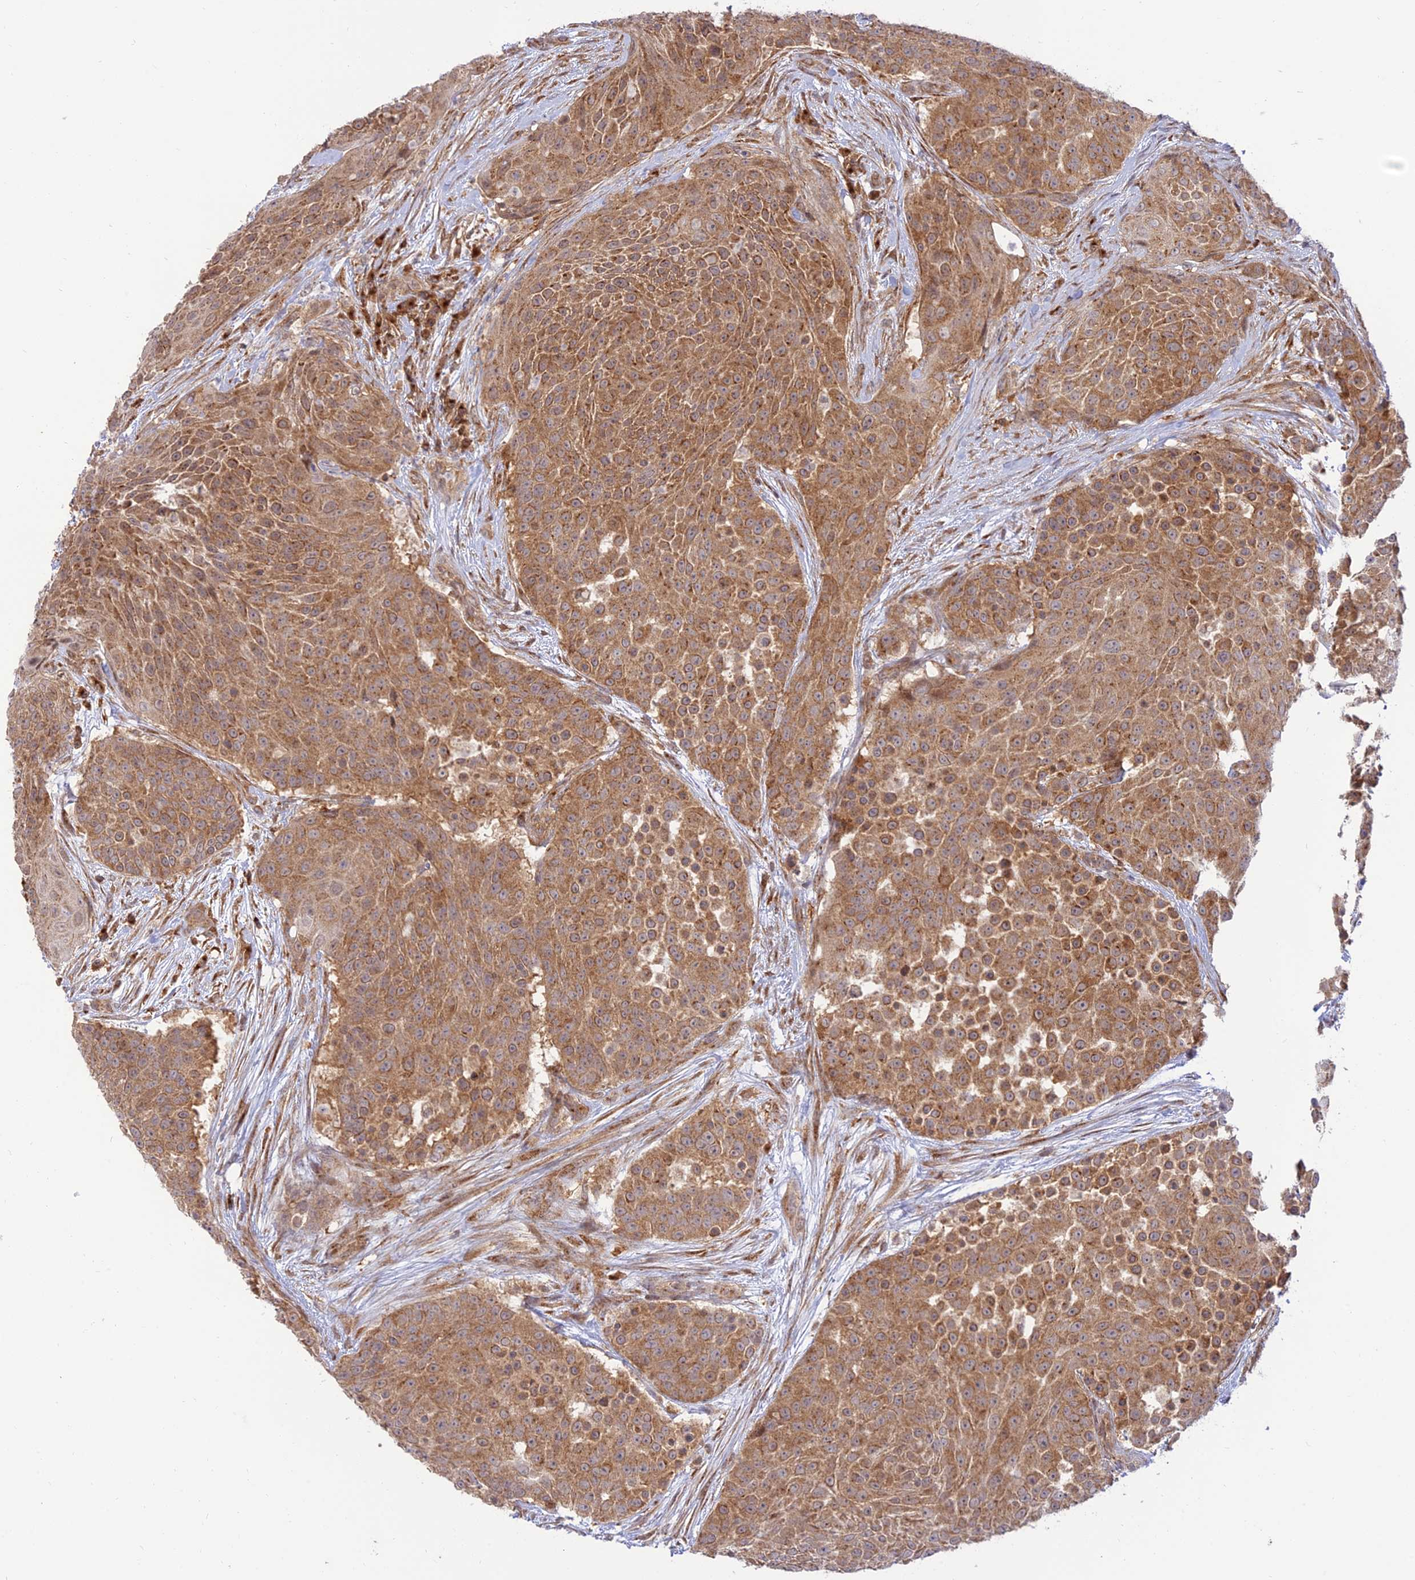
{"staining": {"intensity": "moderate", "quantity": ">75%", "location": "cytoplasmic/membranous"}, "tissue": "urothelial cancer", "cell_type": "Tumor cells", "image_type": "cancer", "snomed": [{"axis": "morphology", "description": "Urothelial carcinoma, High grade"}, {"axis": "topography", "description": "Urinary bladder"}], "caption": "Tumor cells demonstrate medium levels of moderate cytoplasmic/membranous expression in about >75% of cells in urothelial cancer. The protein of interest is shown in brown color, while the nuclei are stained blue.", "gene": "GOLGA3", "patient": {"sex": "female", "age": 63}}